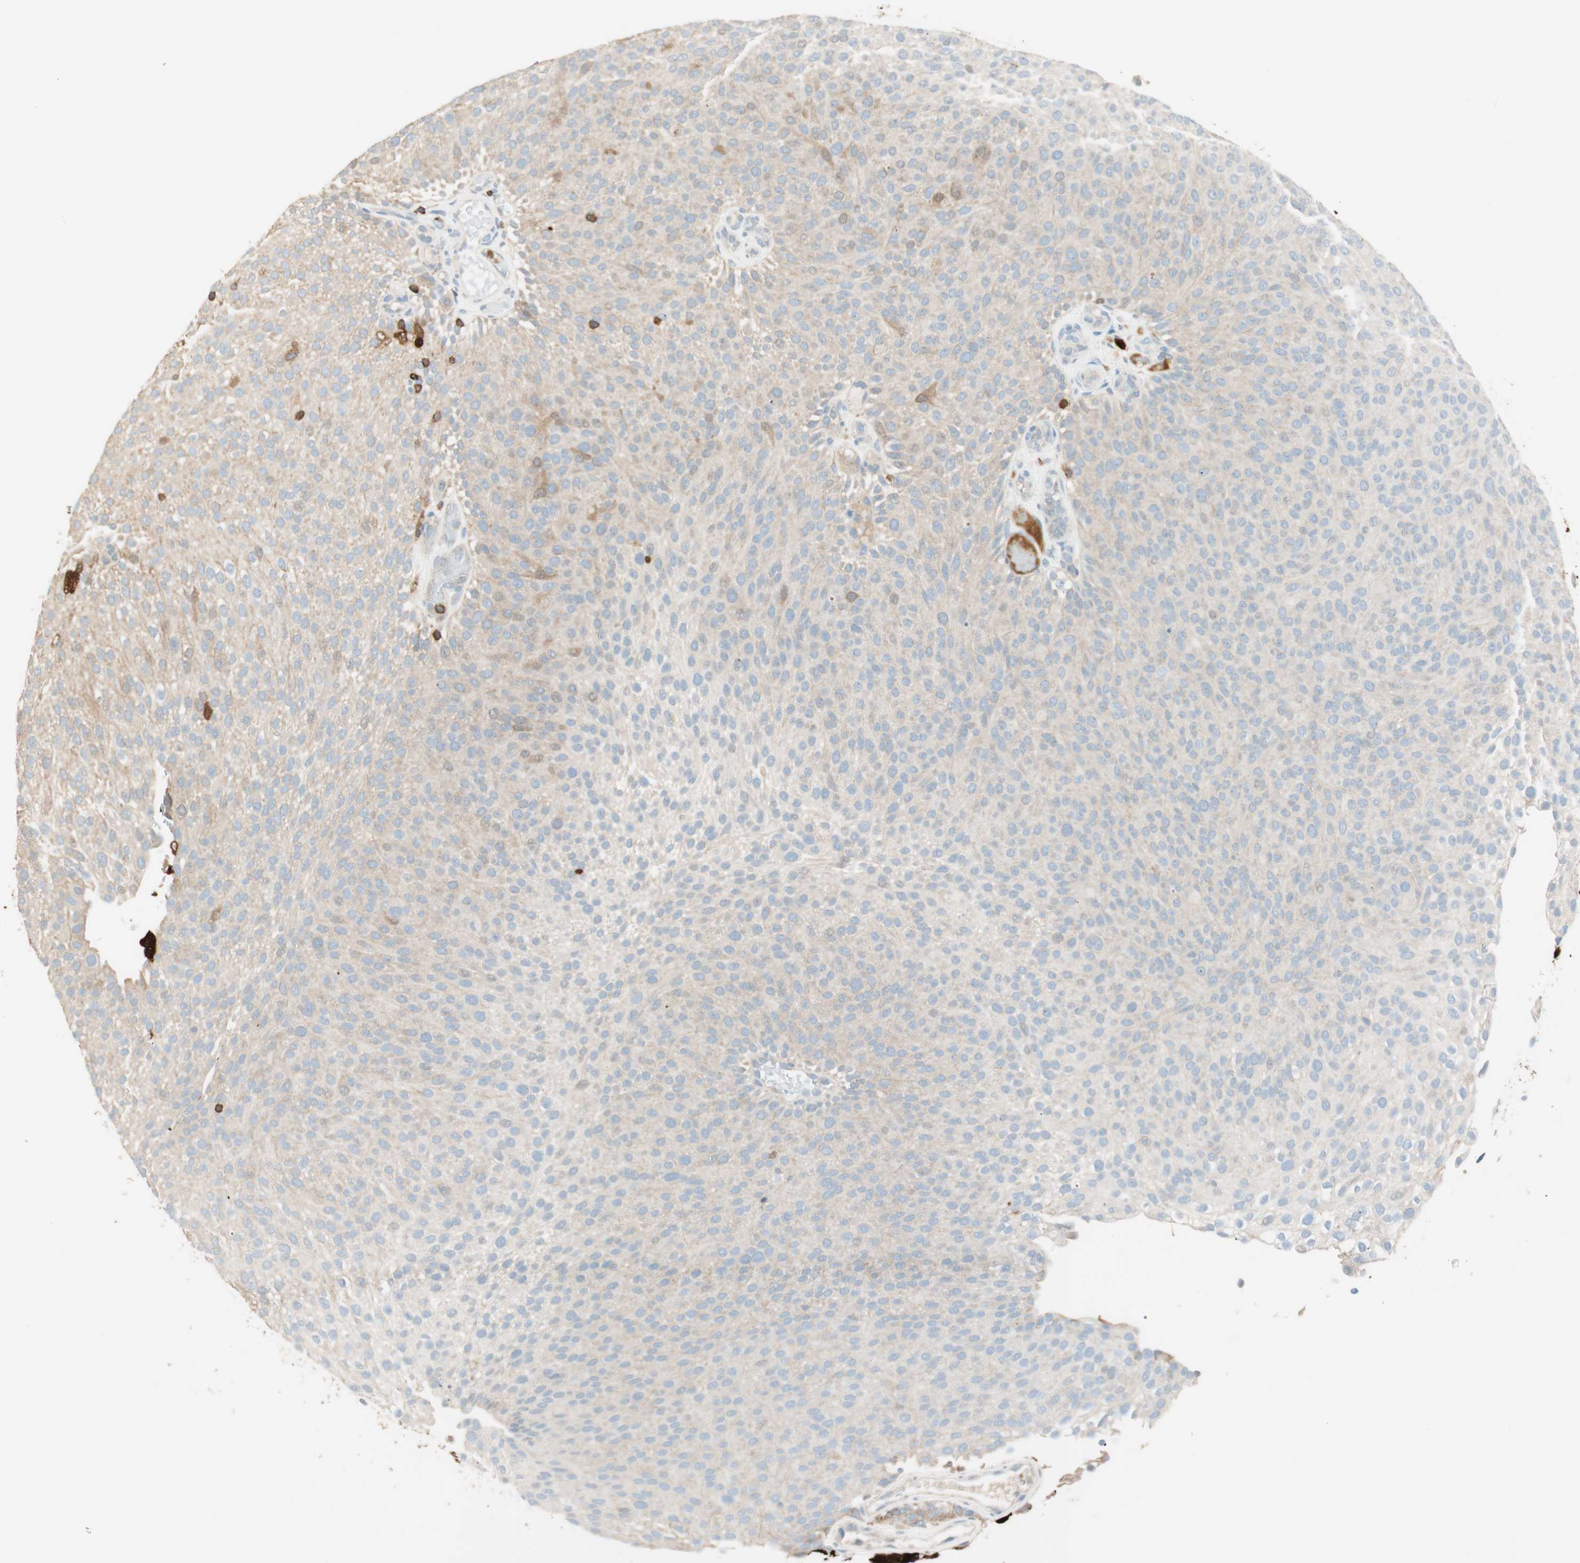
{"staining": {"intensity": "strong", "quantity": "25%-75%", "location": "cytoplasmic/membranous"}, "tissue": "urothelial cancer", "cell_type": "Tumor cells", "image_type": "cancer", "snomed": [{"axis": "morphology", "description": "Urothelial carcinoma, Low grade"}, {"axis": "topography", "description": "Urinary bladder"}], "caption": "This image demonstrates low-grade urothelial carcinoma stained with immunohistochemistry to label a protein in brown. The cytoplasmic/membranous of tumor cells show strong positivity for the protein. Nuclei are counter-stained blue.", "gene": "HPGD", "patient": {"sex": "male", "age": 78}}